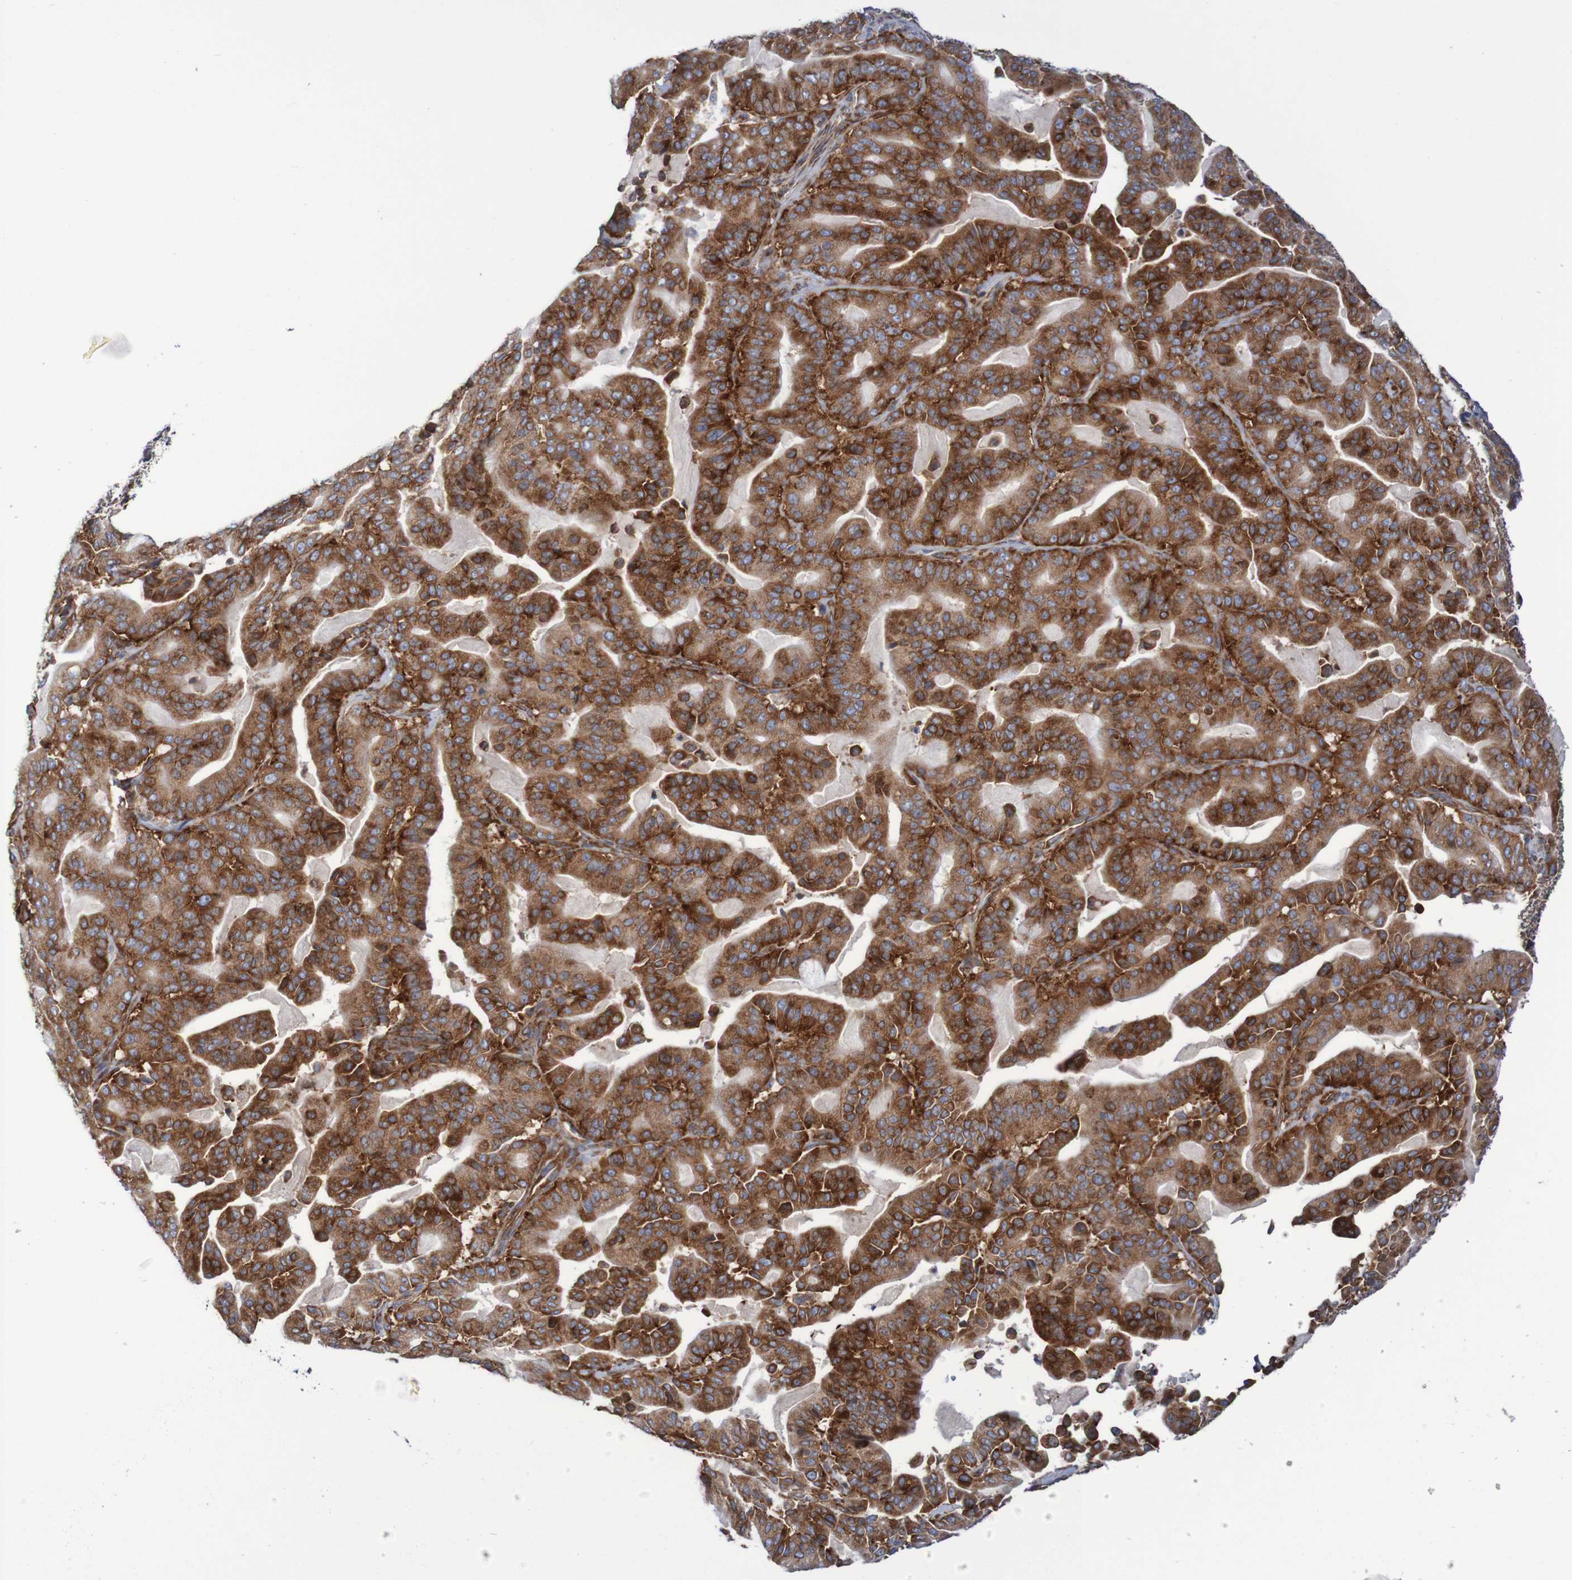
{"staining": {"intensity": "strong", "quantity": ">75%", "location": "cytoplasmic/membranous"}, "tissue": "pancreatic cancer", "cell_type": "Tumor cells", "image_type": "cancer", "snomed": [{"axis": "morphology", "description": "Adenocarcinoma, NOS"}, {"axis": "topography", "description": "Pancreas"}], "caption": "Tumor cells exhibit high levels of strong cytoplasmic/membranous positivity in about >75% of cells in adenocarcinoma (pancreatic).", "gene": "FXR2", "patient": {"sex": "male", "age": 63}}